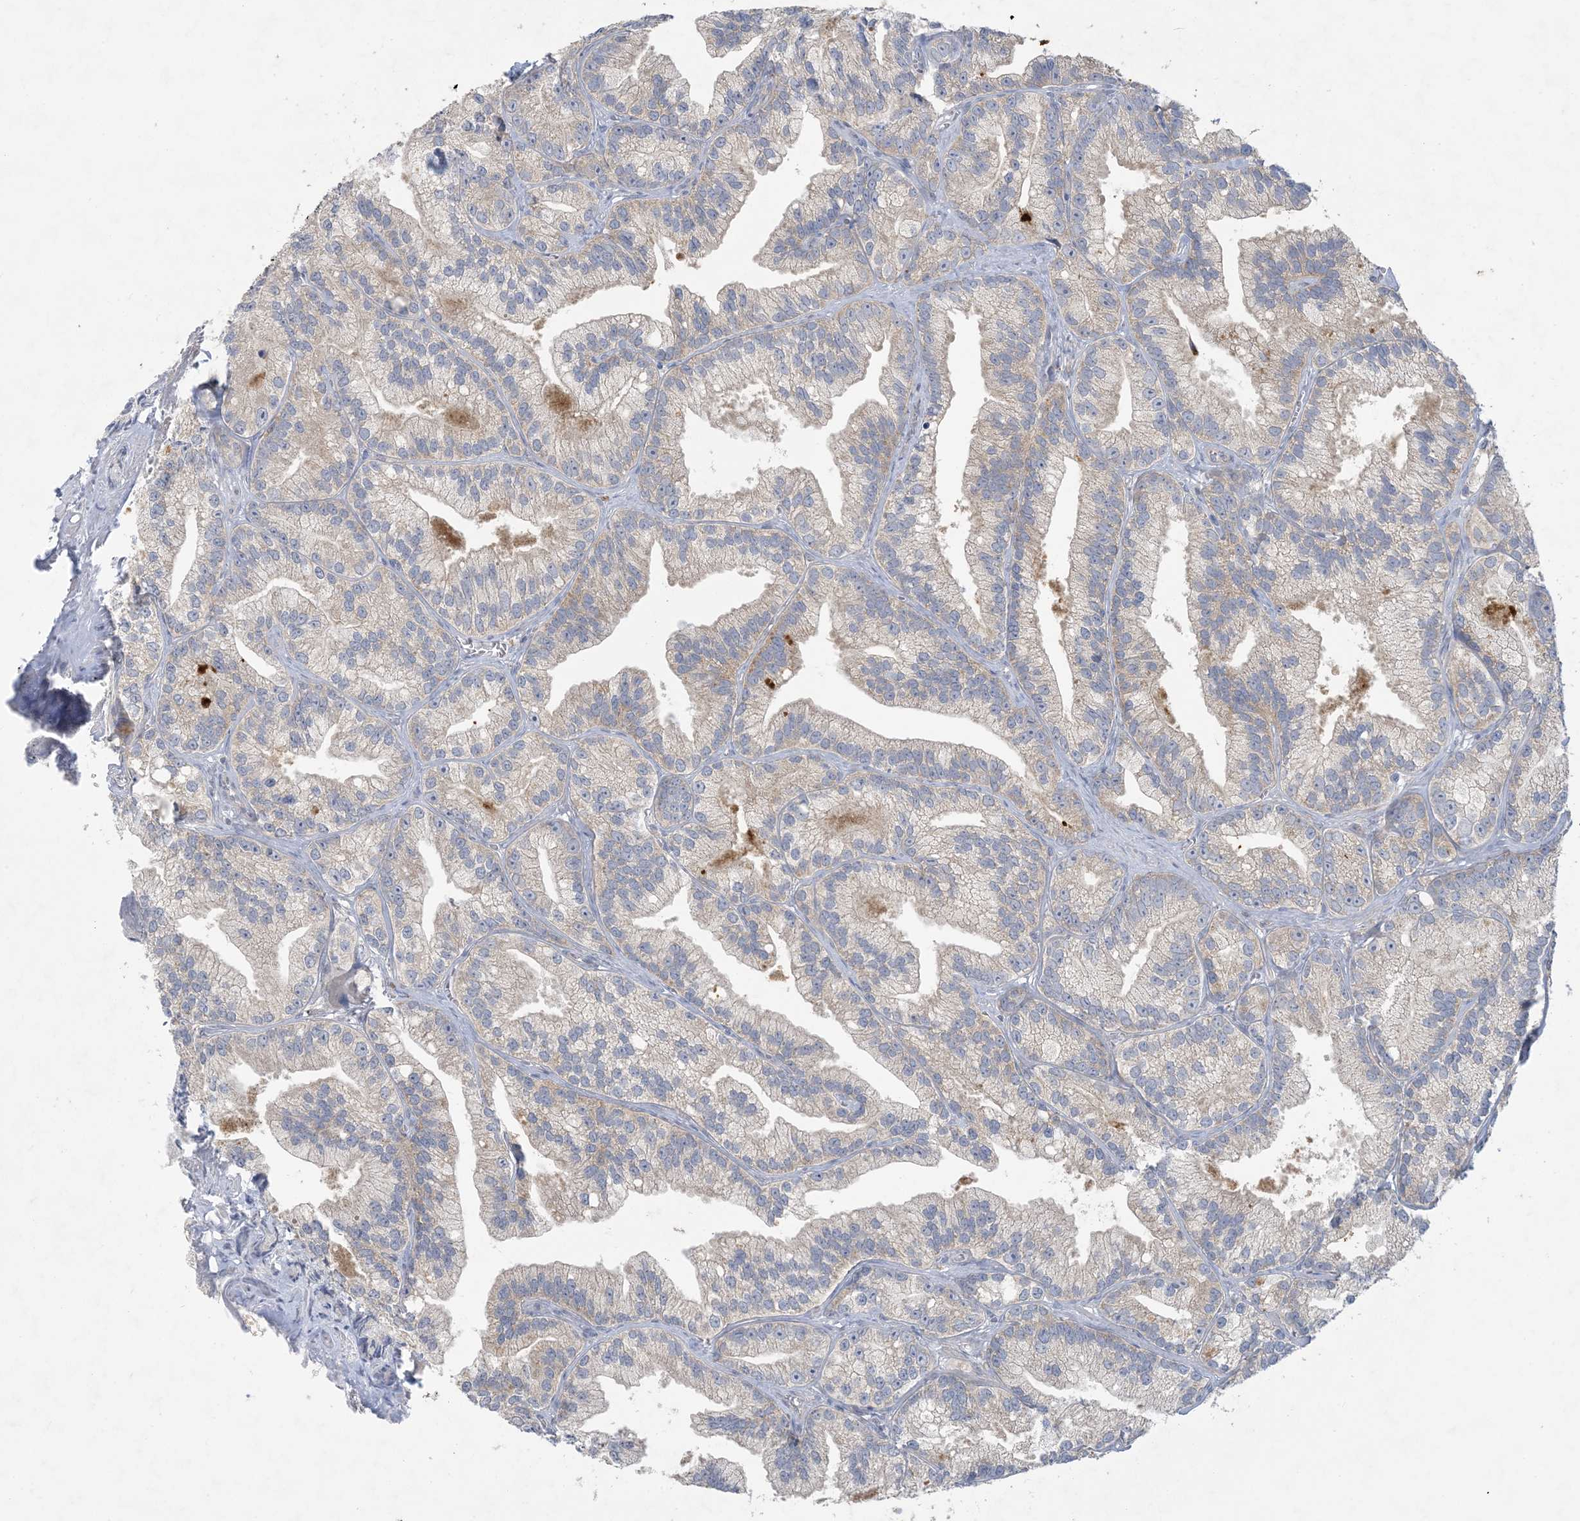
{"staining": {"intensity": "negative", "quantity": "none", "location": "none"}, "tissue": "prostate cancer", "cell_type": "Tumor cells", "image_type": "cancer", "snomed": [{"axis": "morphology", "description": "Adenocarcinoma, Low grade"}, {"axis": "topography", "description": "Prostate"}], "caption": "High magnification brightfield microscopy of prostate adenocarcinoma (low-grade) stained with DAB (brown) and counterstained with hematoxylin (blue): tumor cells show no significant staining.", "gene": "KIF3A", "patient": {"sex": "male", "age": 89}}